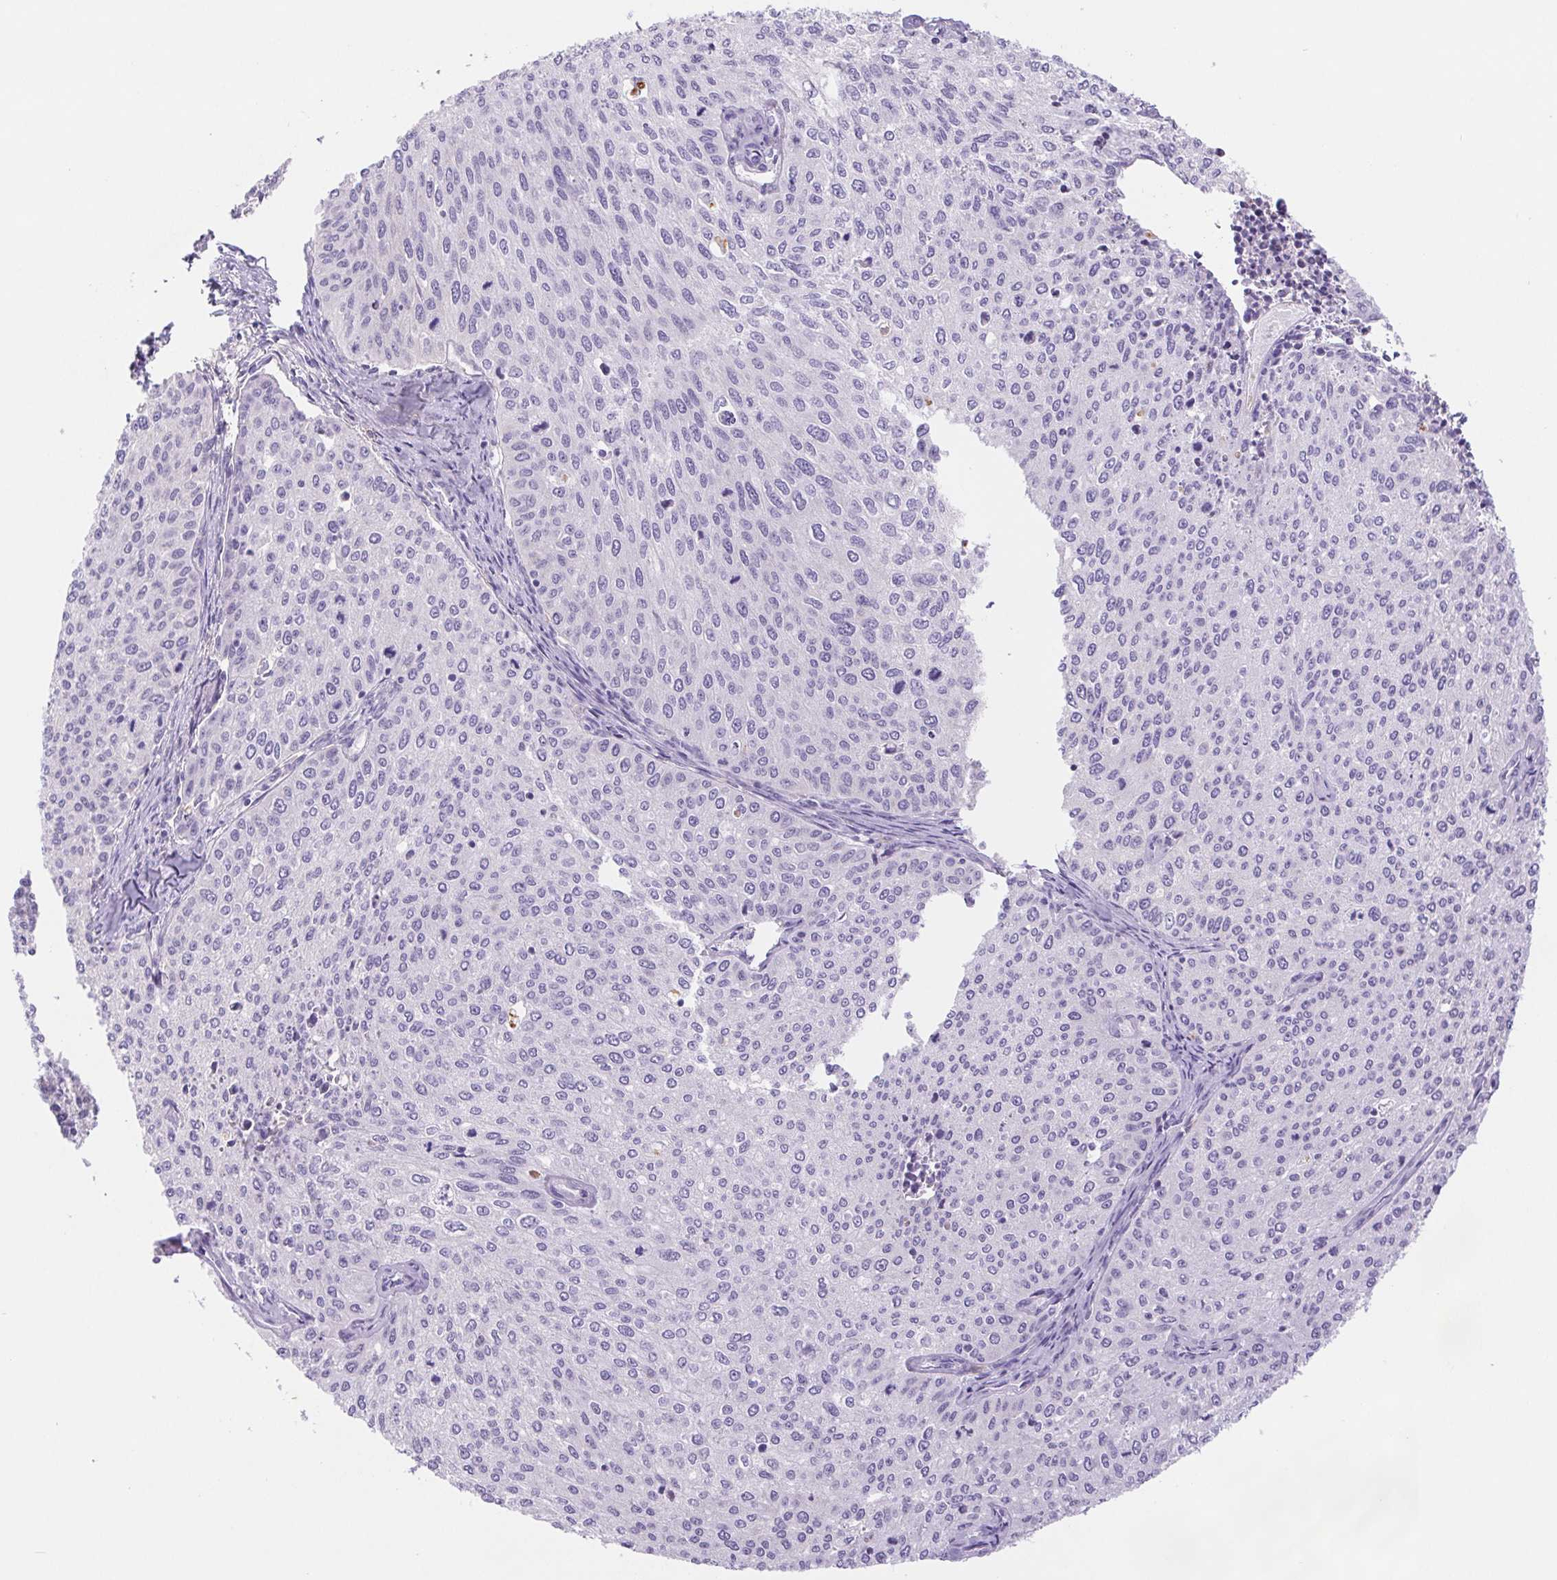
{"staining": {"intensity": "negative", "quantity": "none", "location": "none"}, "tissue": "cervical cancer", "cell_type": "Tumor cells", "image_type": "cancer", "snomed": [{"axis": "morphology", "description": "Squamous cell carcinoma, NOS"}, {"axis": "topography", "description": "Cervix"}], "caption": "The IHC image has no significant positivity in tumor cells of cervical cancer (squamous cell carcinoma) tissue.", "gene": "DYNC2LI1", "patient": {"sex": "female", "age": 38}}